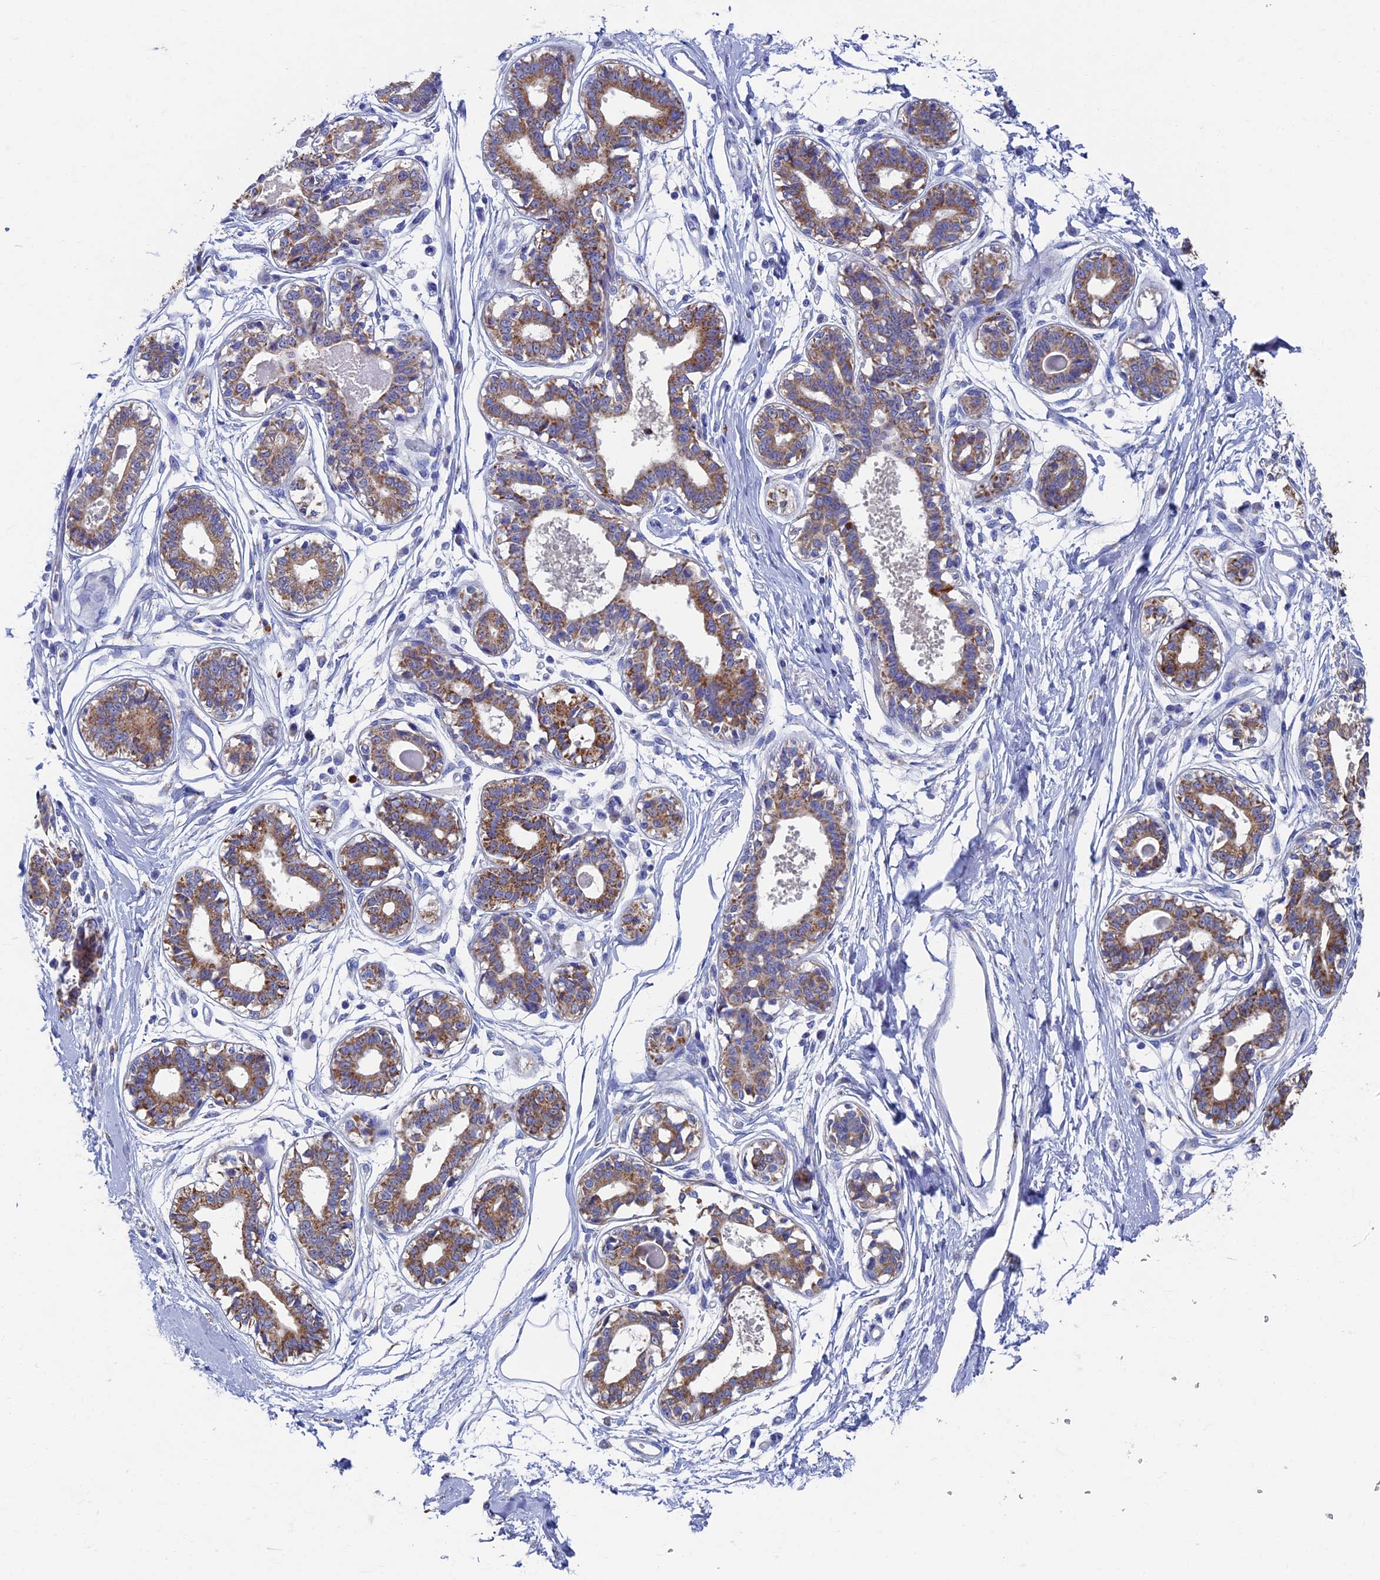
{"staining": {"intensity": "negative", "quantity": "none", "location": "none"}, "tissue": "breast", "cell_type": "Adipocytes", "image_type": "normal", "snomed": [{"axis": "morphology", "description": "Normal tissue, NOS"}, {"axis": "topography", "description": "Breast"}], "caption": "DAB (3,3'-diaminobenzidine) immunohistochemical staining of unremarkable breast exhibits no significant positivity in adipocytes.", "gene": "OAT", "patient": {"sex": "female", "age": 45}}